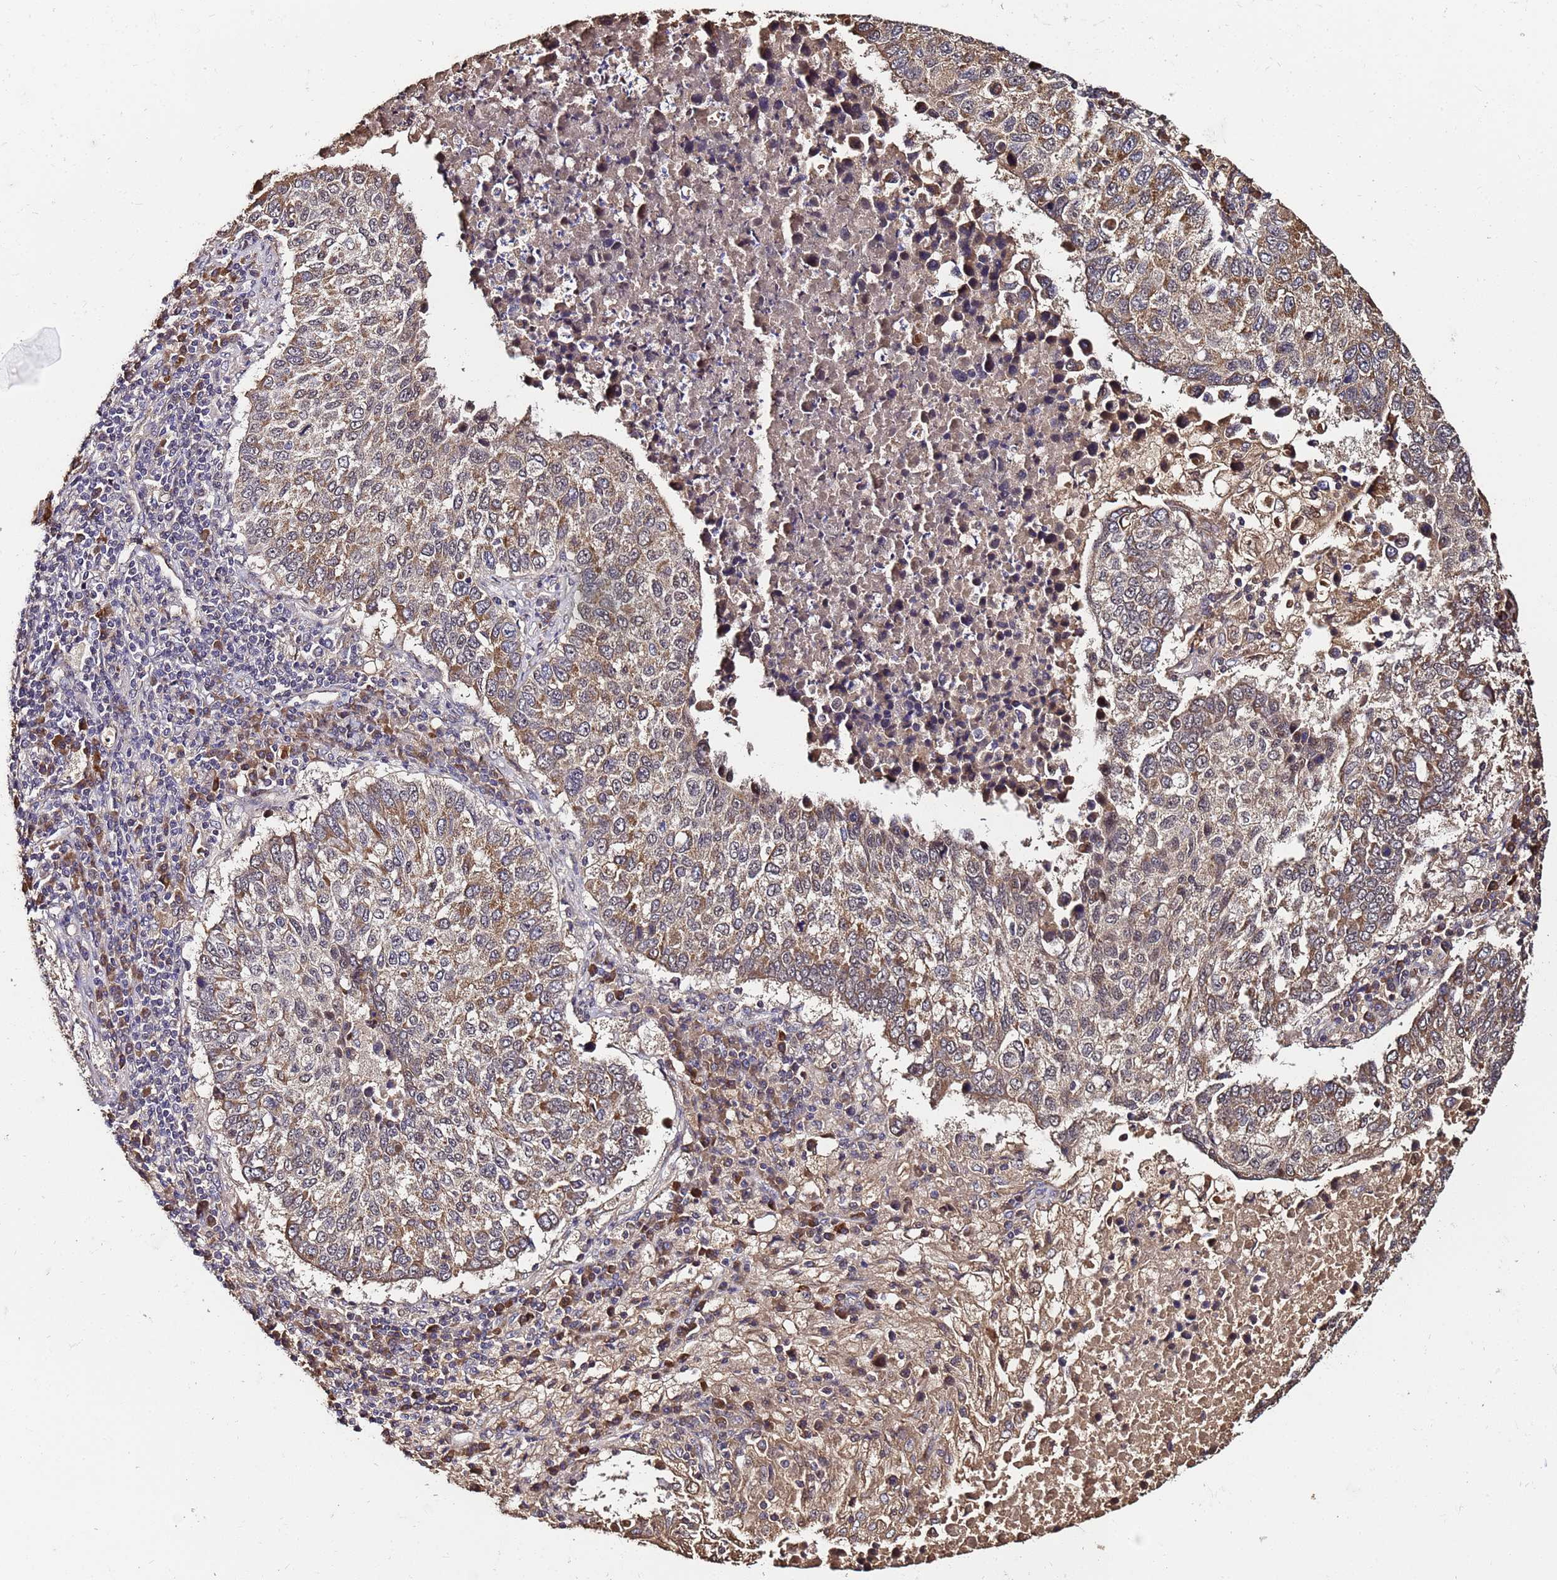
{"staining": {"intensity": "moderate", "quantity": "25%-75%", "location": "cytoplasmic/membranous"}, "tissue": "lung cancer", "cell_type": "Tumor cells", "image_type": "cancer", "snomed": [{"axis": "morphology", "description": "Squamous cell carcinoma, NOS"}, {"axis": "topography", "description": "Lung"}], "caption": "Immunohistochemistry (IHC) (DAB) staining of human squamous cell carcinoma (lung) reveals moderate cytoplasmic/membranous protein positivity in approximately 25%-75% of tumor cells.", "gene": "WNK4", "patient": {"sex": "male", "age": 73}}